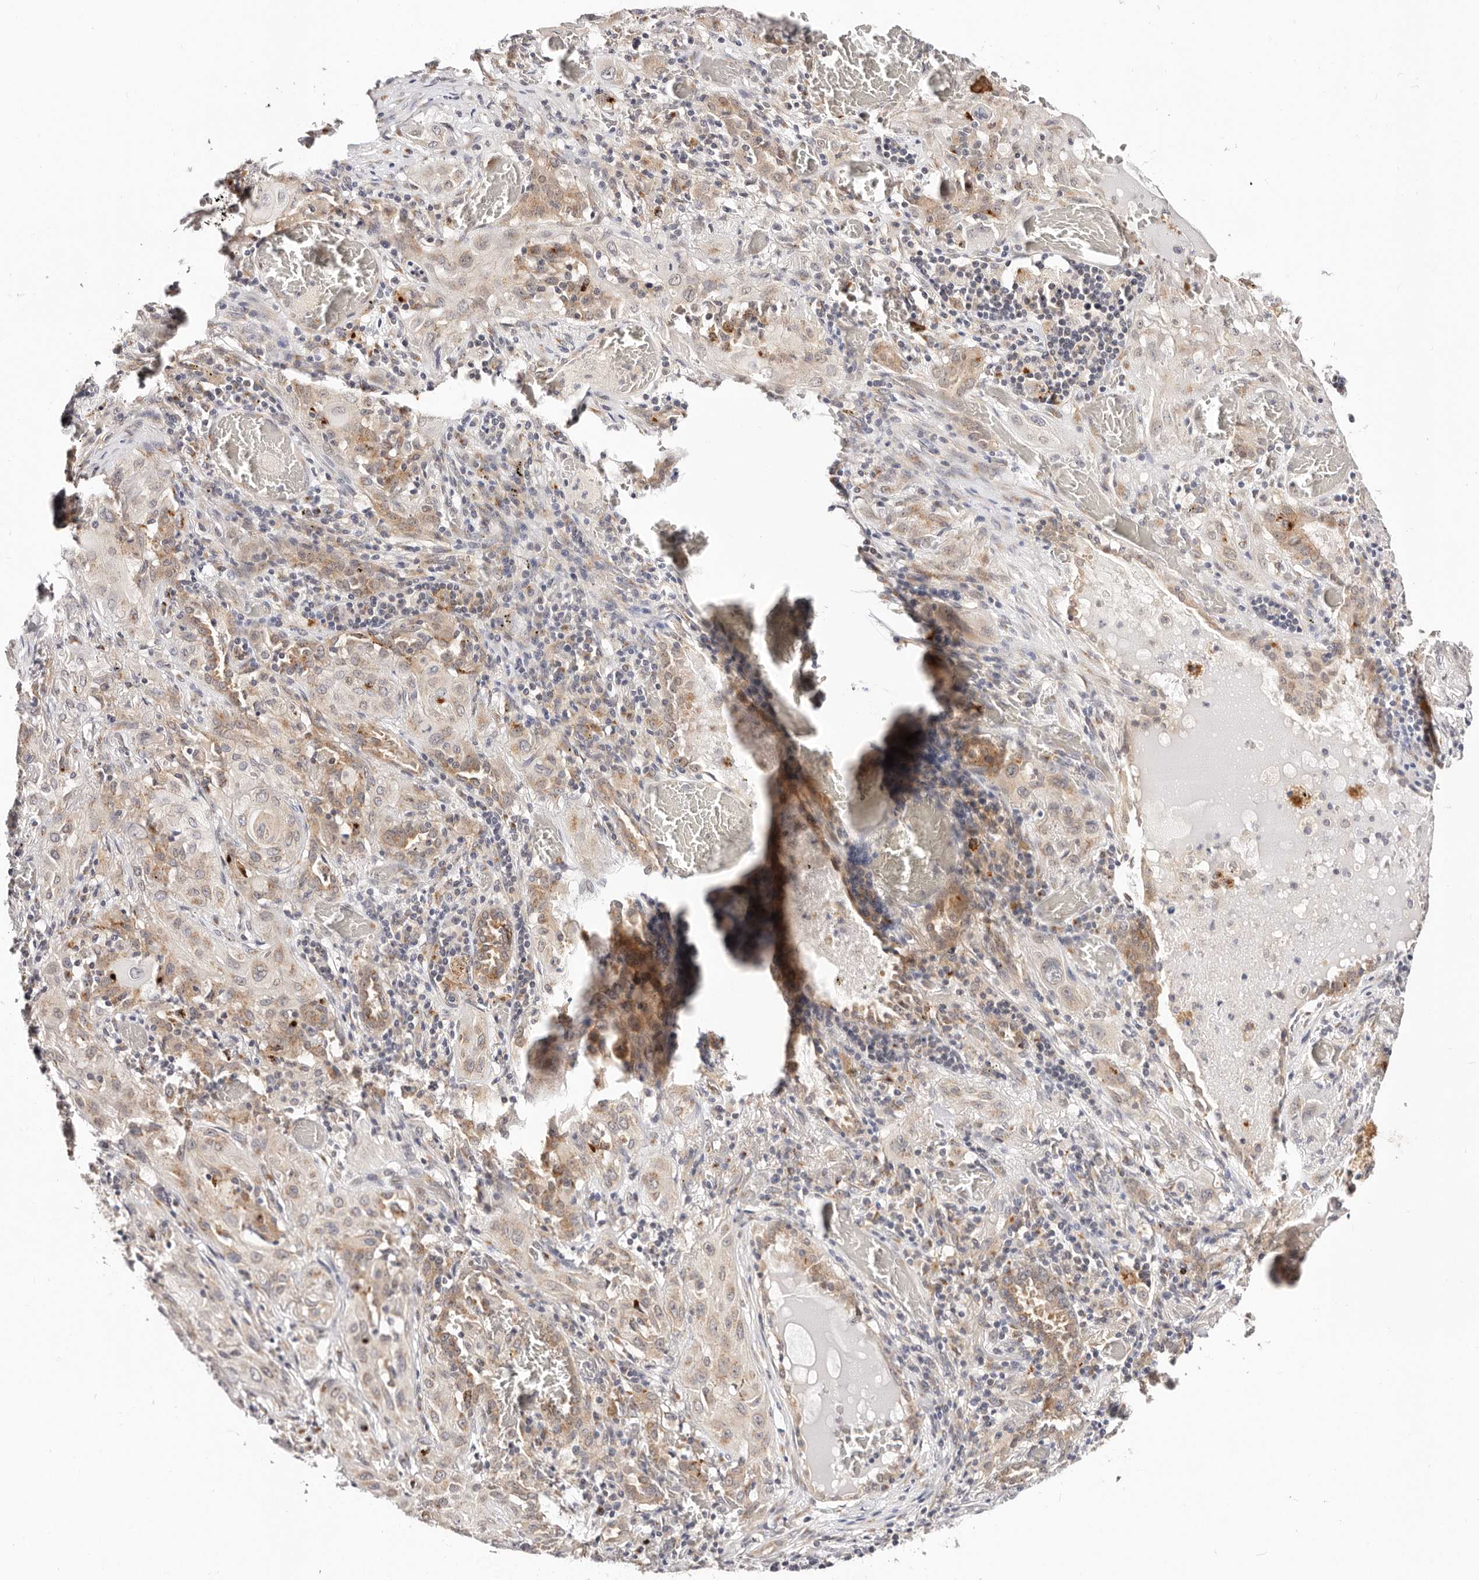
{"staining": {"intensity": "weak", "quantity": "25%-75%", "location": "cytoplasmic/membranous"}, "tissue": "lung cancer", "cell_type": "Tumor cells", "image_type": "cancer", "snomed": [{"axis": "morphology", "description": "Squamous cell carcinoma, NOS"}, {"axis": "topography", "description": "Lung"}], "caption": "Protein staining exhibits weak cytoplasmic/membranous positivity in approximately 25%-75% of tumor cells in lung cancer (squamous cell carcinoma).", "gene": "VIPAS39", "patient": {"sex": "female", "age": 47}}